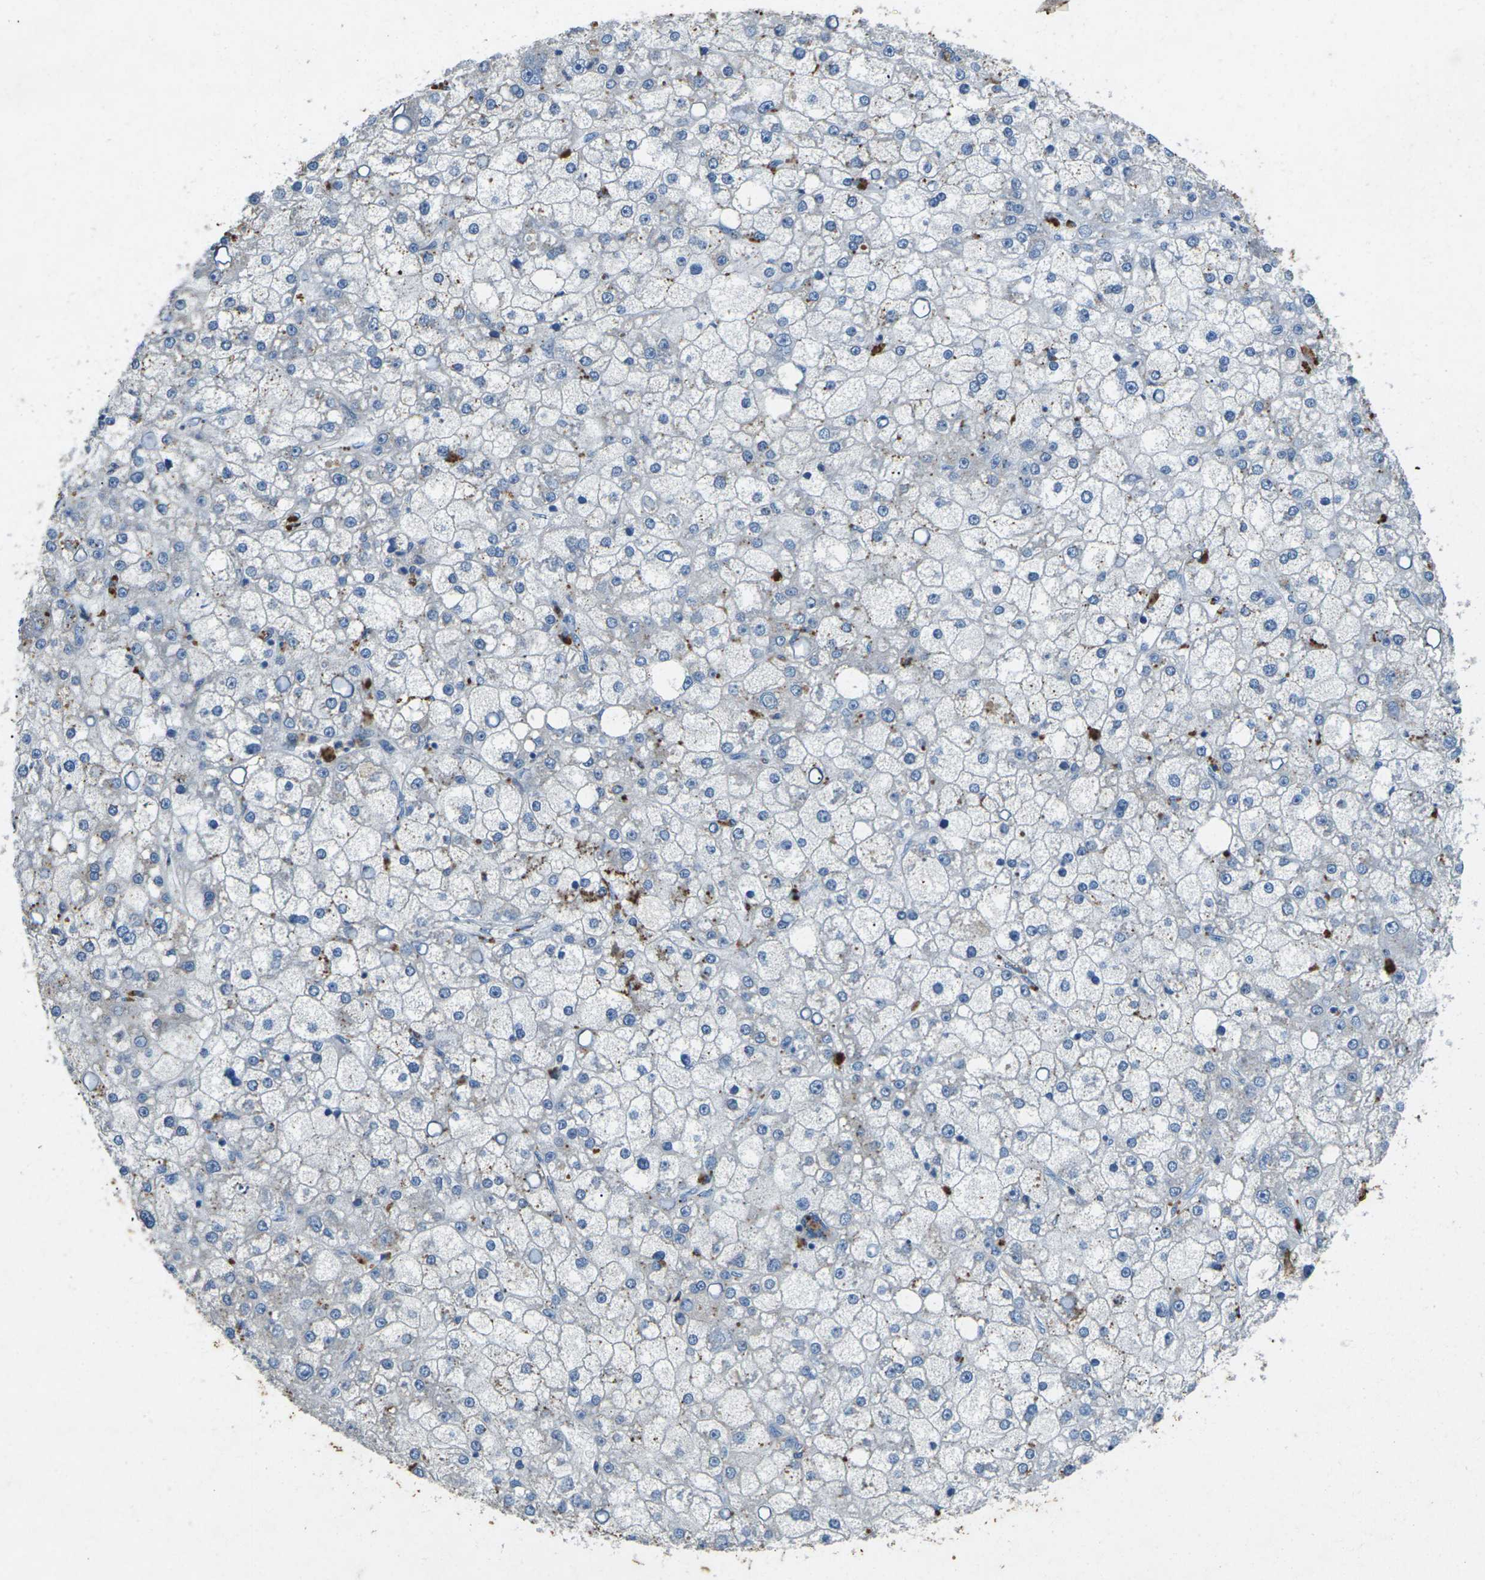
{"staining": {"intensity": "negative", "quantity": "none", "location": "none"}, "tissue": "liver cancer", "cell_type": "Tumor cells", "image_type": "cancer", "snomed": [{"axis": "morphology", "description": "Carcinoma, Hepatocellular, NOS"}, {"axis": "topography", "description": "Liver"}], "caption": "Liver hepatocellular carcinoma was stained to show a protein in brown. There is no significant expression in tumor cells.", "gene": "SIGLEC14", "patient": {"sex": "male", "age": 67}}